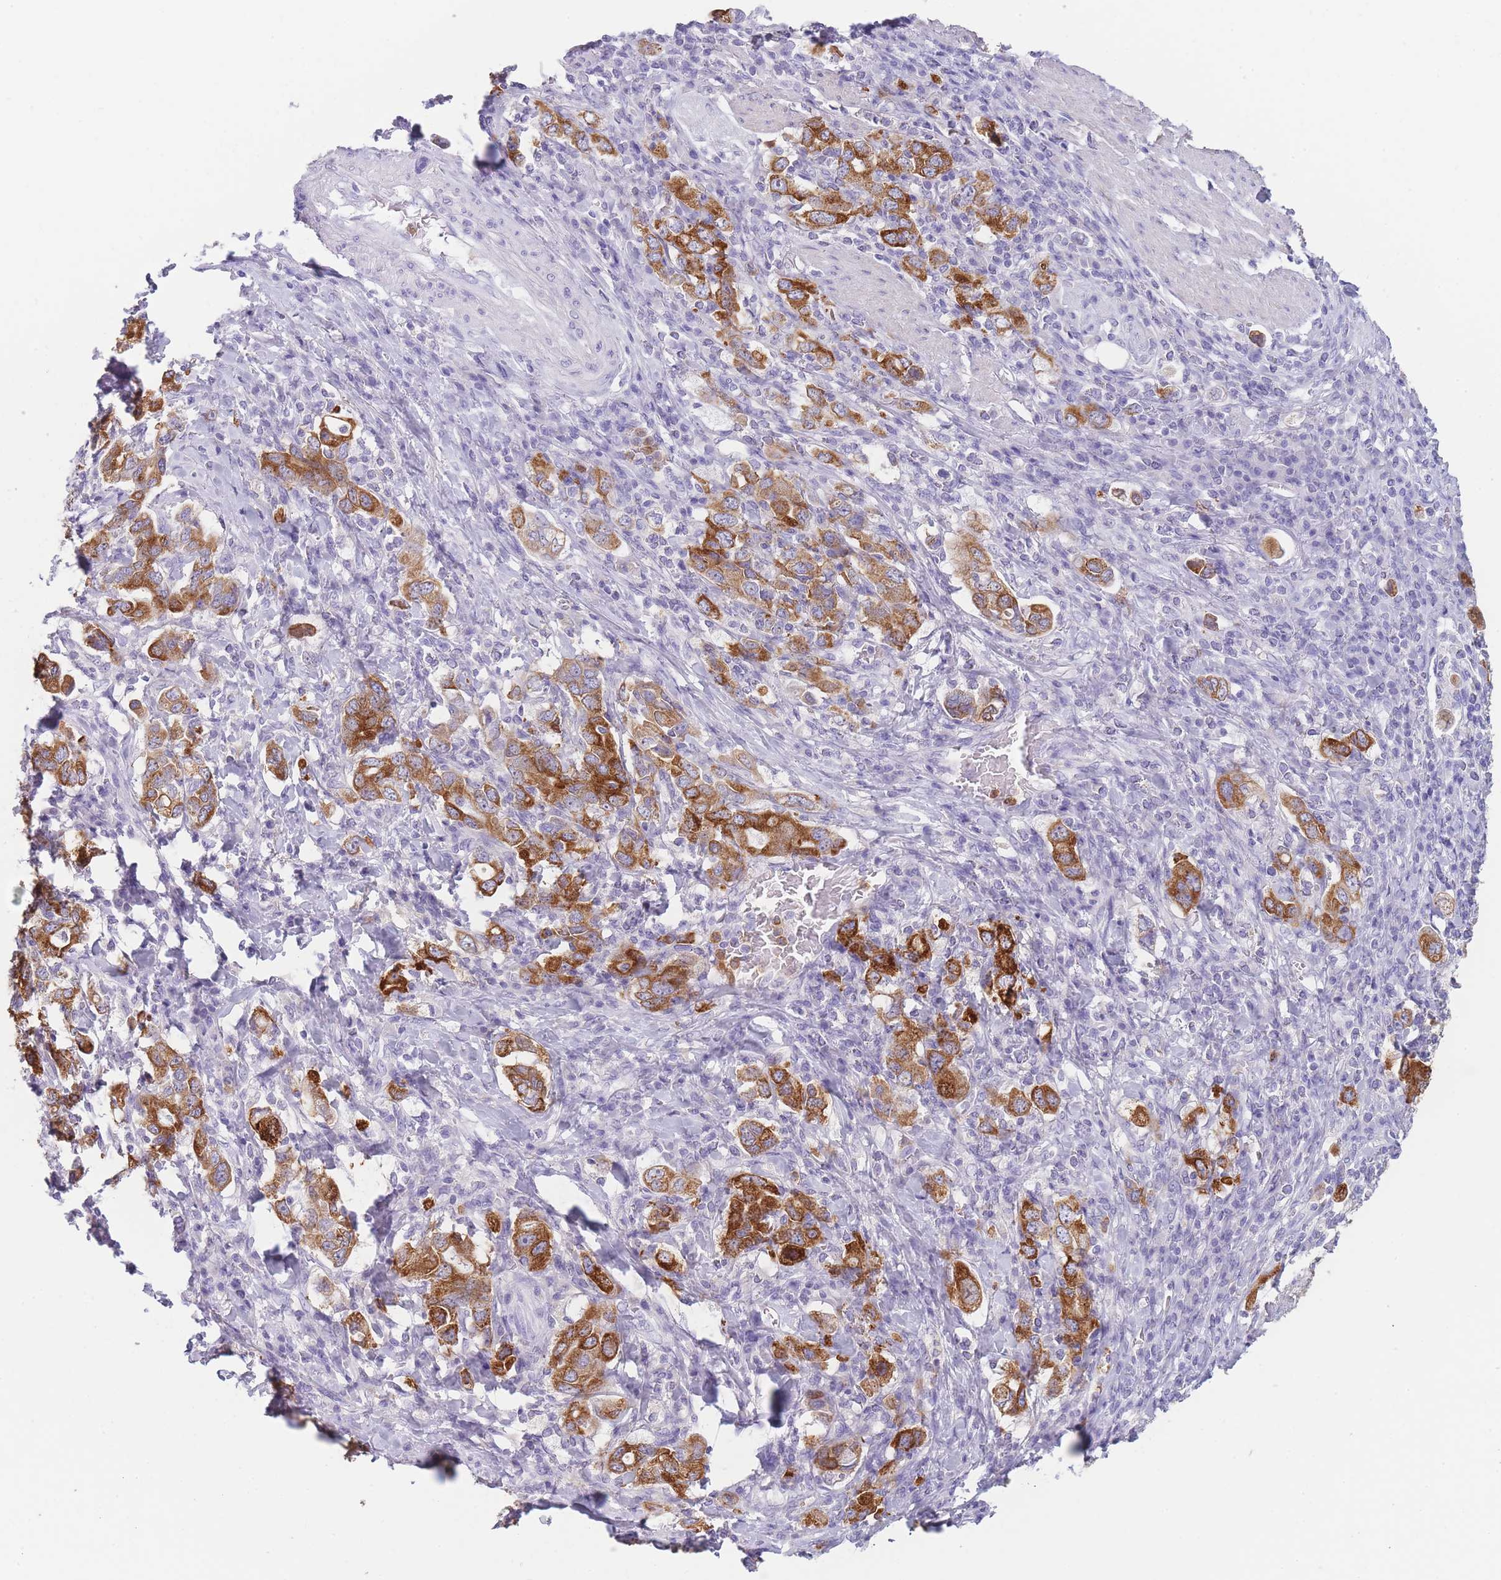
{"staining": {"intensity": "strong", "quantity": ">75%", "location": "cytoplasmic/membranous"}, "tissue": "stomach cancer", "cell_type": "Tumor cells", "image_type": "cancer", "snomed": [{"axis": "morphology", "description": "Adenocarcinoma, NOS"}, {"axis": "topography", "description": "Stomach, upper"}, {"axis": "topography", "description": "Stomach"}], "caption": "Human stomach adenocarcinoma stained for a protein (brown) shows strong cytoplasmic/membranous positive staining in about >75% of tumor cells.", "gene": "ZNF627", "patient": {"sex": "male", "age": 62}}